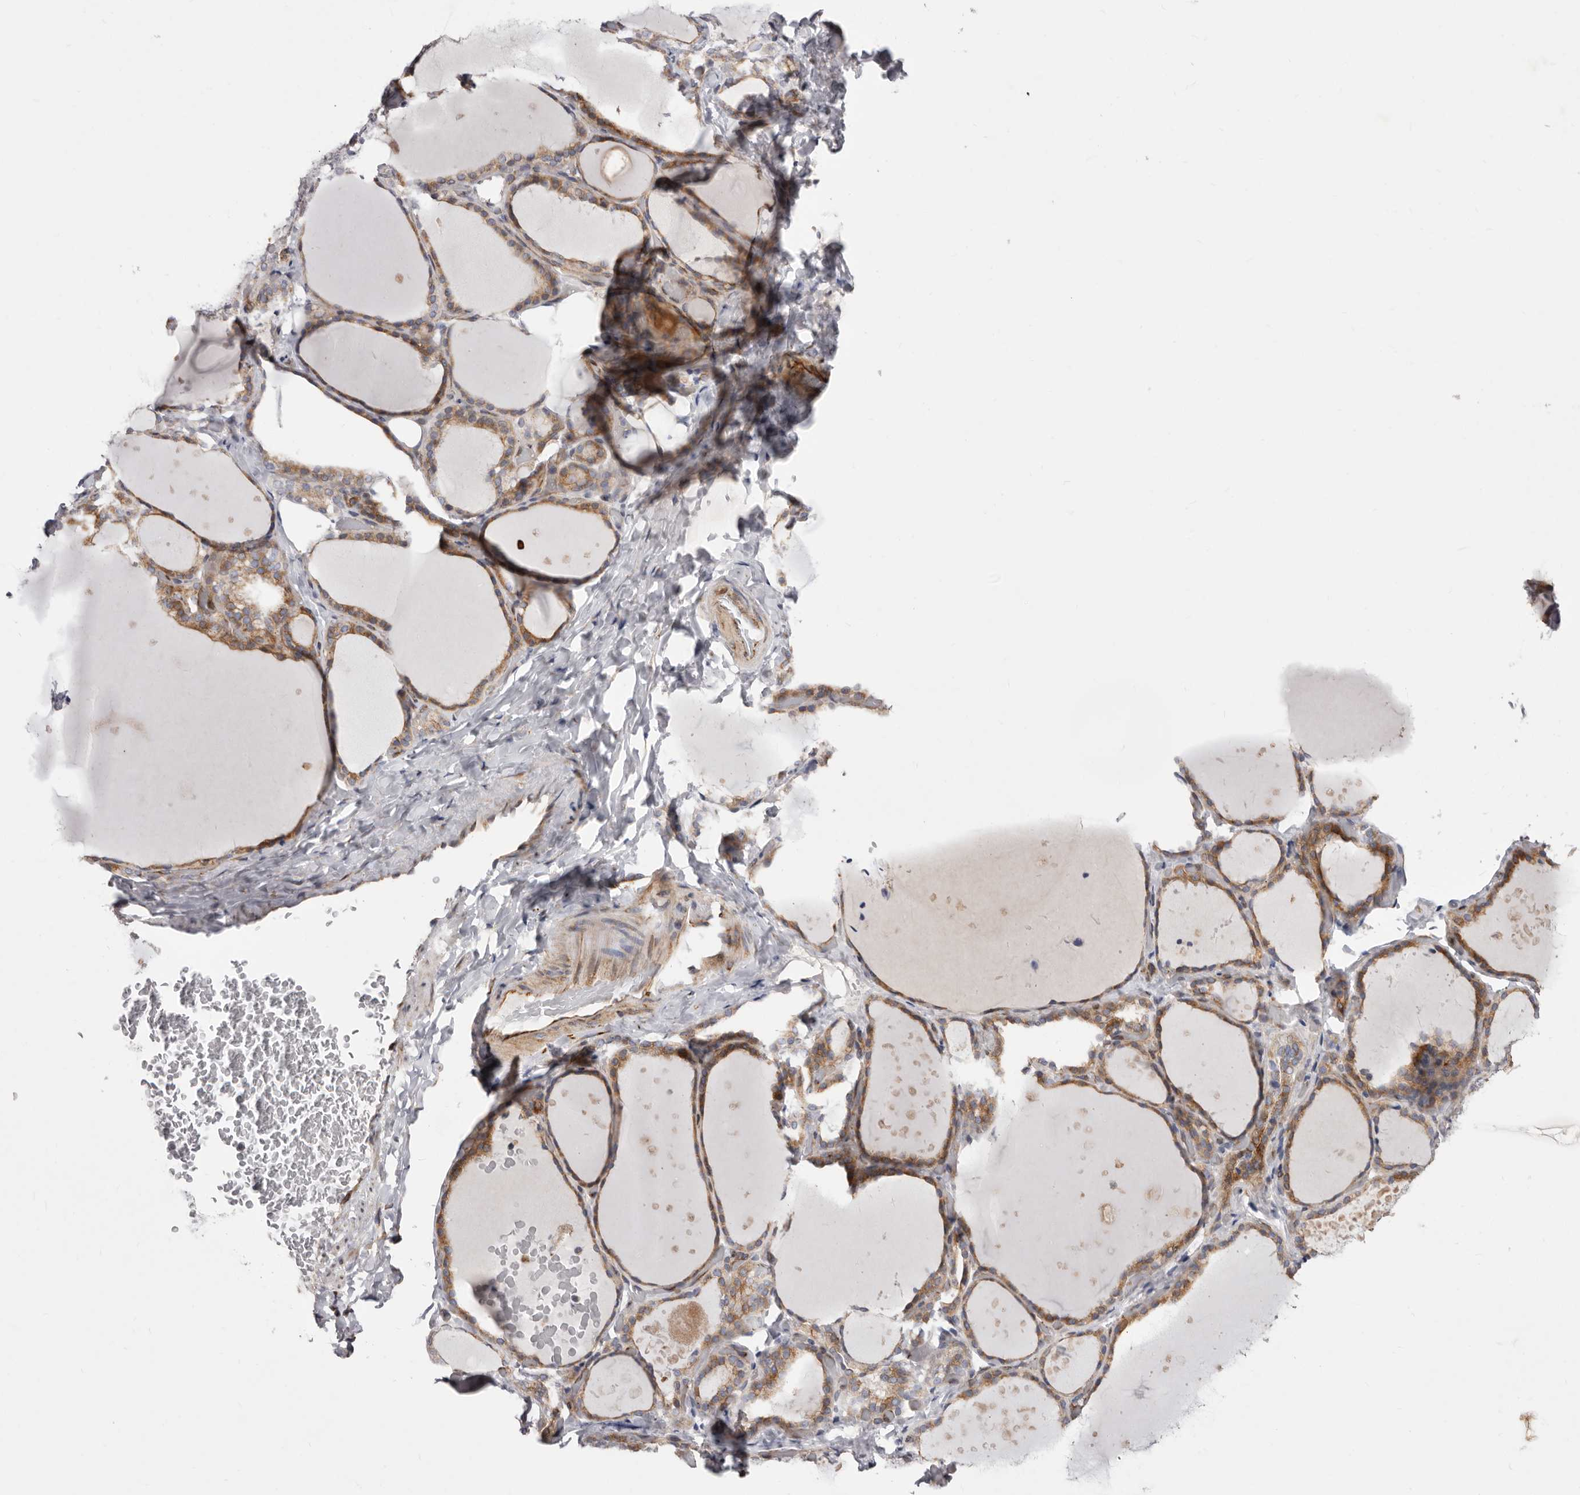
{"staining": {"intensity": "moderate", "quantity": ">75%", "location": "cytoplasmic/membranous"}, "tissue": "thyroid gland", "cell_type": "Glandular cells", "image_type": "normal", "snomed": [{"axis": "morphology", "description": "Normal tissue, NOS"}, {"axis": "topography", "description": "Thyroid gland"}], "caption": "IHC micrograph of normal thyroid gland stained for a protein (brown), which demonstrates medium levels of moderate cytoplasmic/membranous positivity in approximately >75% of glandular cells.", "gene": "TIMM17B", "patient": {"sex": "female", "age": 44}}